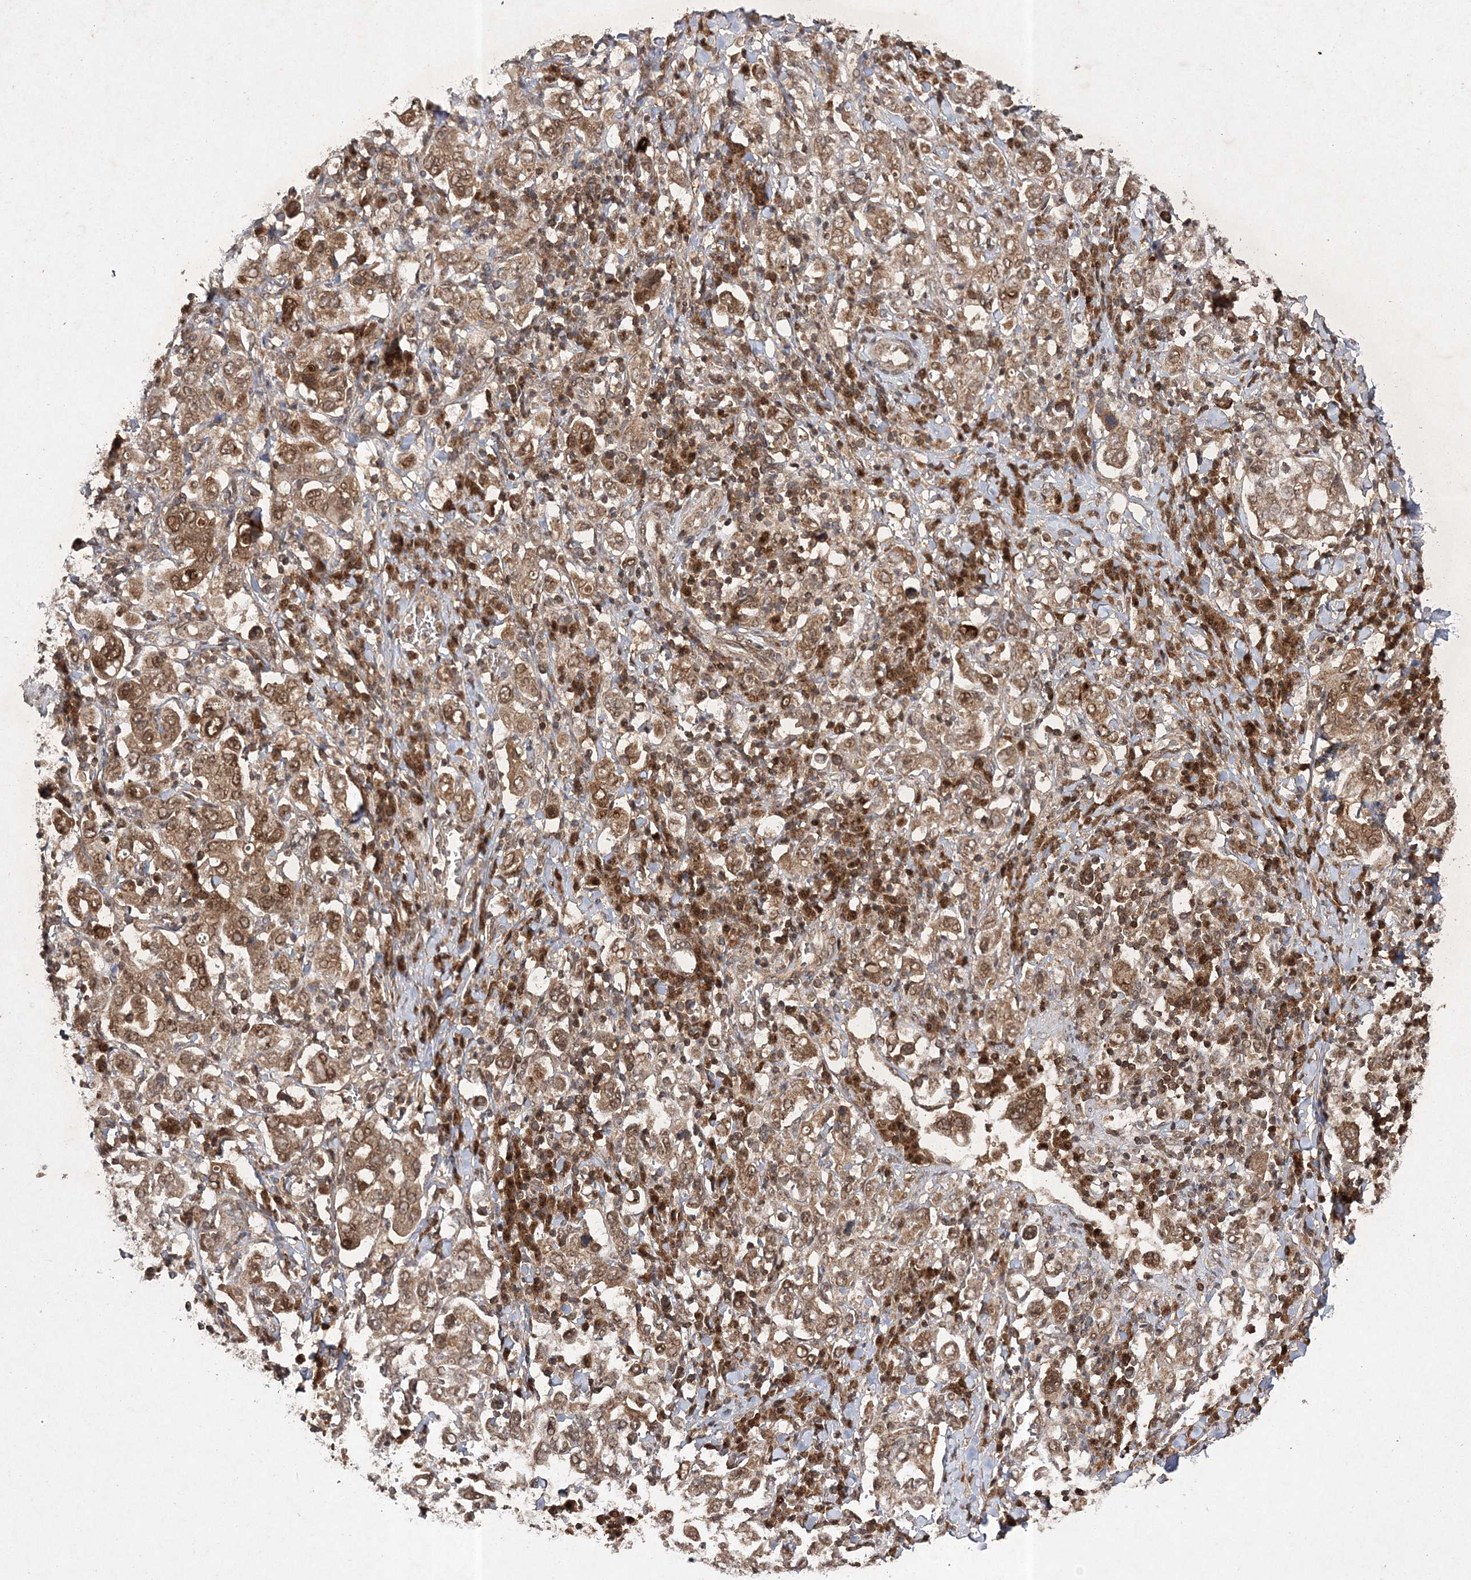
{"staining": {"intensity": "moderate", "quantity": ">75%", "location": "cytoplasmic/membranous,nuclear"}, "tissue": "stomach cancer", "cell_type": "Tumor cells", "image_type": "cancer", "snomed": [{"axis": "morphology", "description": "Adenocarcinoma, NOS"}, {"axis": "topography", "description": "Stomach, upper"}], "caption": "Stomach cancer stained for a protein shows moderate cytoplasmic/membranous and nuclear positivity in tumor cells.", "gene": "NIF3L1", "patient": {"sex": "male", "age": 62}}